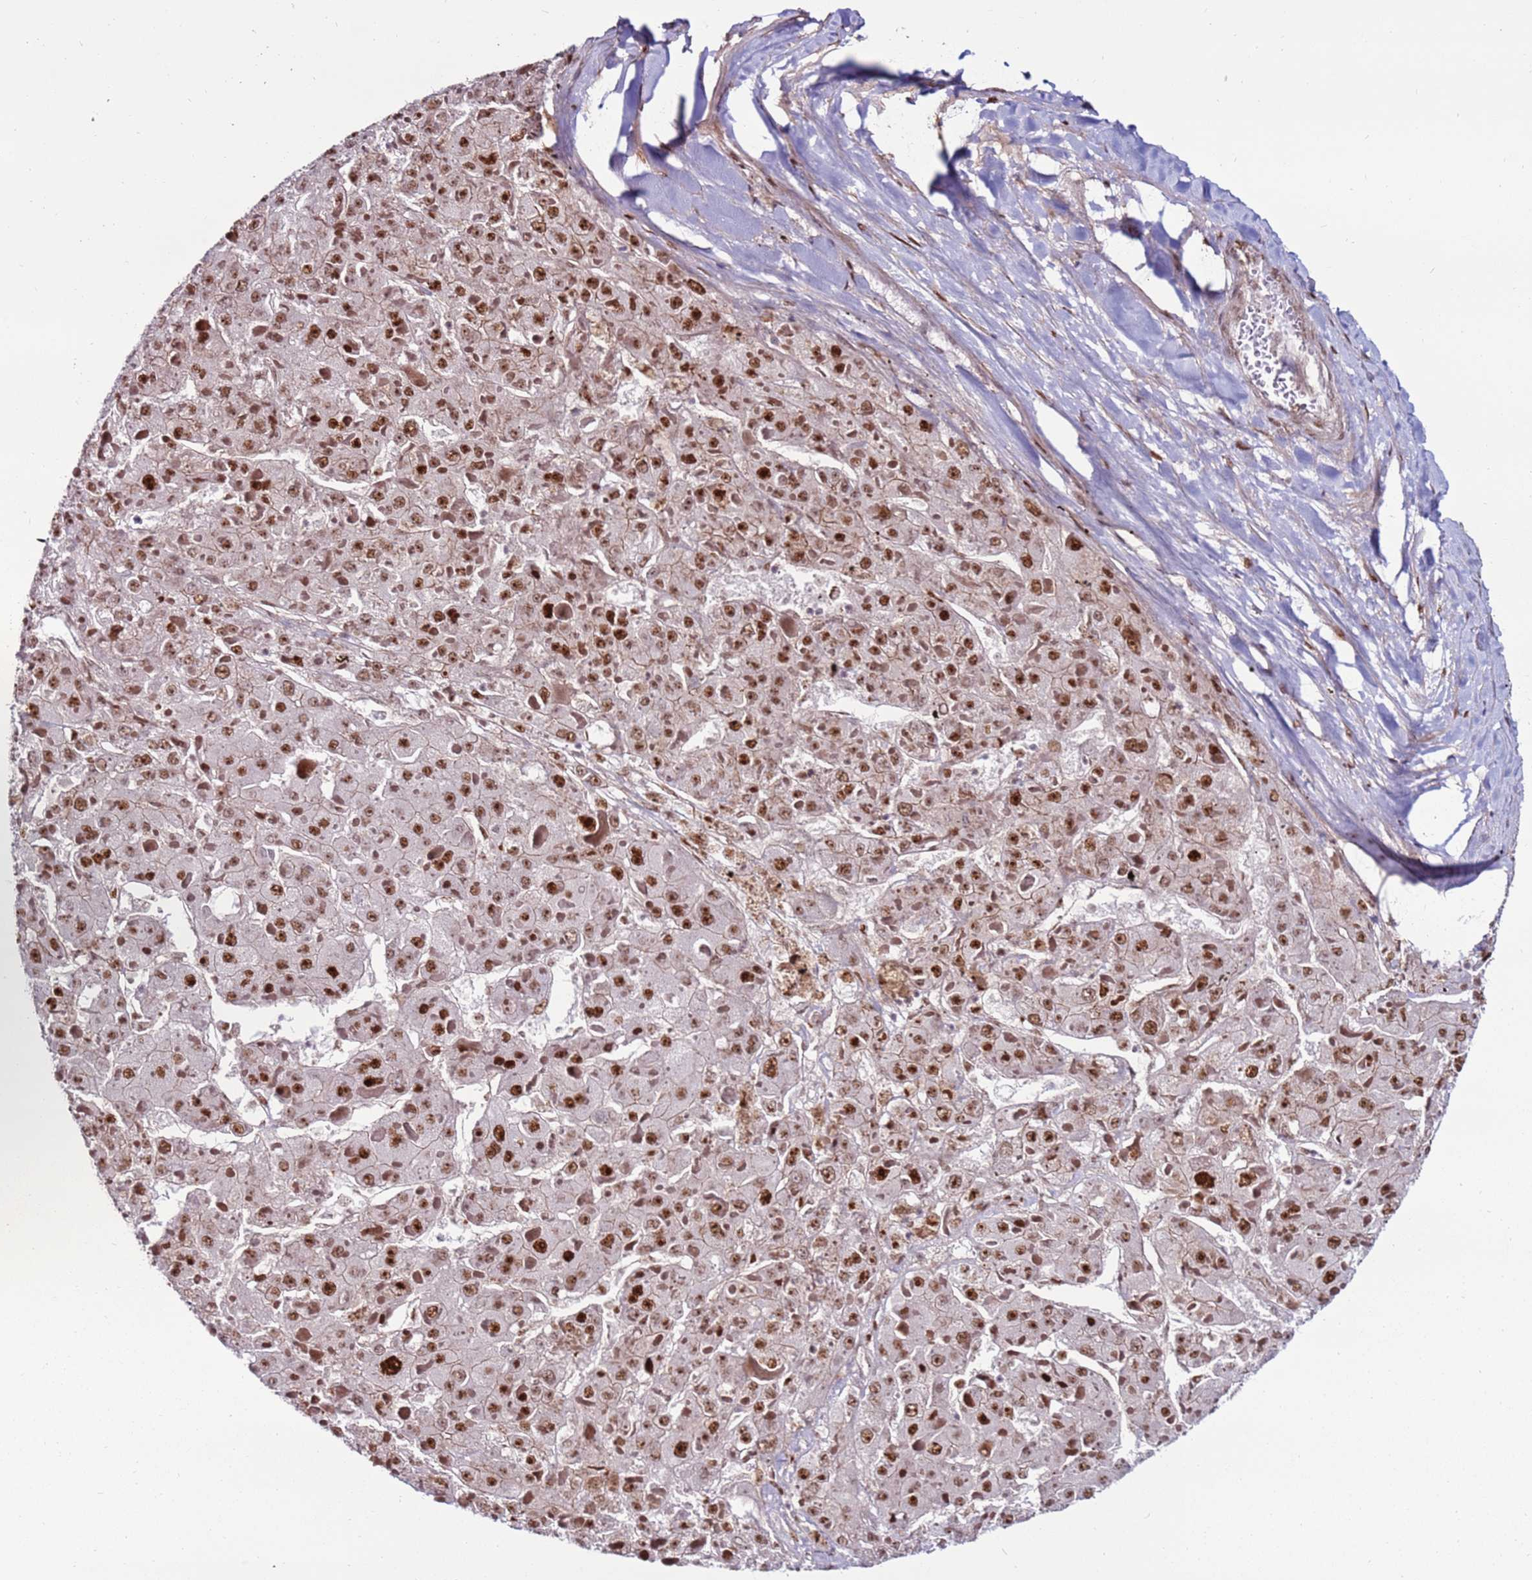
{"staining": {"intensity": "moderate", "quantity": ">75%", "location": "nuclear"}, "tissue": "liver cancer", "cell_type": "Tumor cells", "image_type": "cancer", "snomed": [{"axis": "morphology", "description": "Carcinoma, Hepatocellular, NOS"}, {"axis": "topography", "description": "Liver"}], "caption": "IHC photomicrograph of liver hepatocellular carcinoma stained for a protein (brown), which exhibits medium levels of moderate nuclear positivity in approximately >75% of tumor cells.", "gene": "KPNA4", "patient": {"sex": "female", "age": 73}}